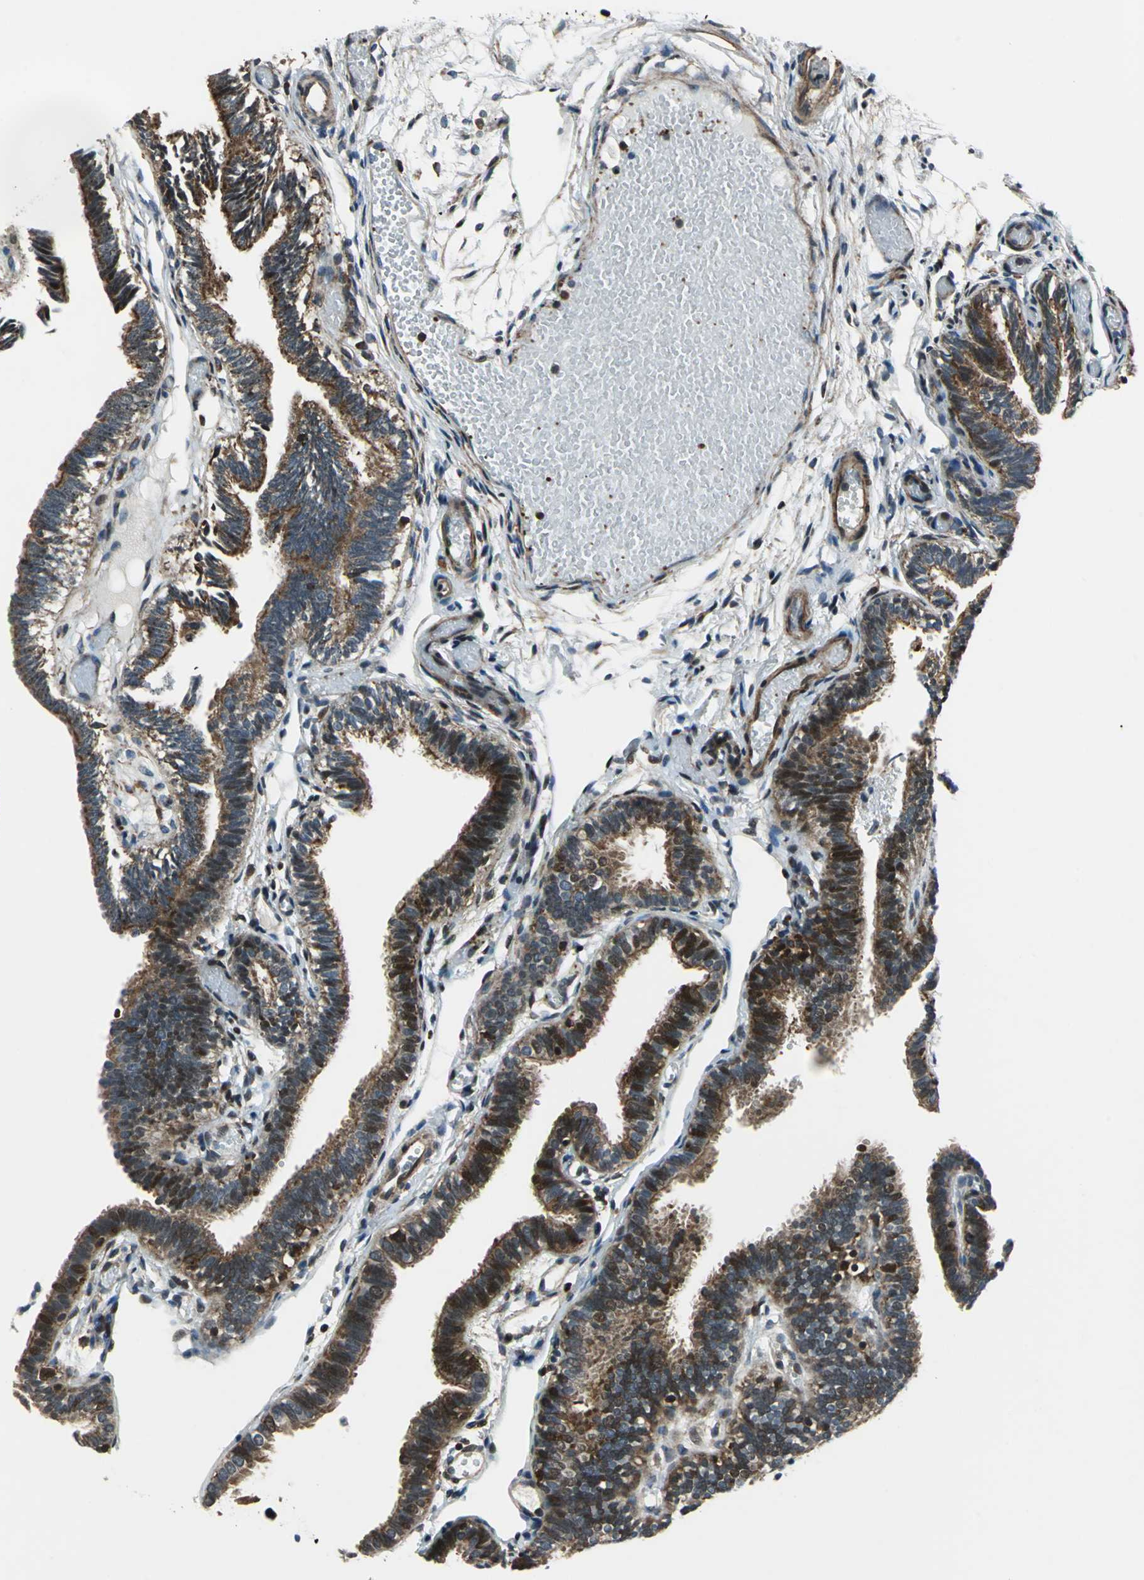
{"staining": {"intensity": "strong", "quantity": ">75%", "location": "cytoplasmic/membranous,nuclear"}, "tissue": "fallopian tube", "cell_type": "Glandular cells", "image_type": "normal", "snomed": [{"axis": "morphology", "description": "Normal tissue, NOS"}, {"axis": "topography", "description": "Fallopian tube"}], "caption": "Immunohistochemical staining of unremarkable human fallopian tube reveals strong cytoplasmic/membranous,nuclear protein expression in about >75% of glandular cells.", "gene": "AATF", "patient": {"sex": "female", "age": 29}}